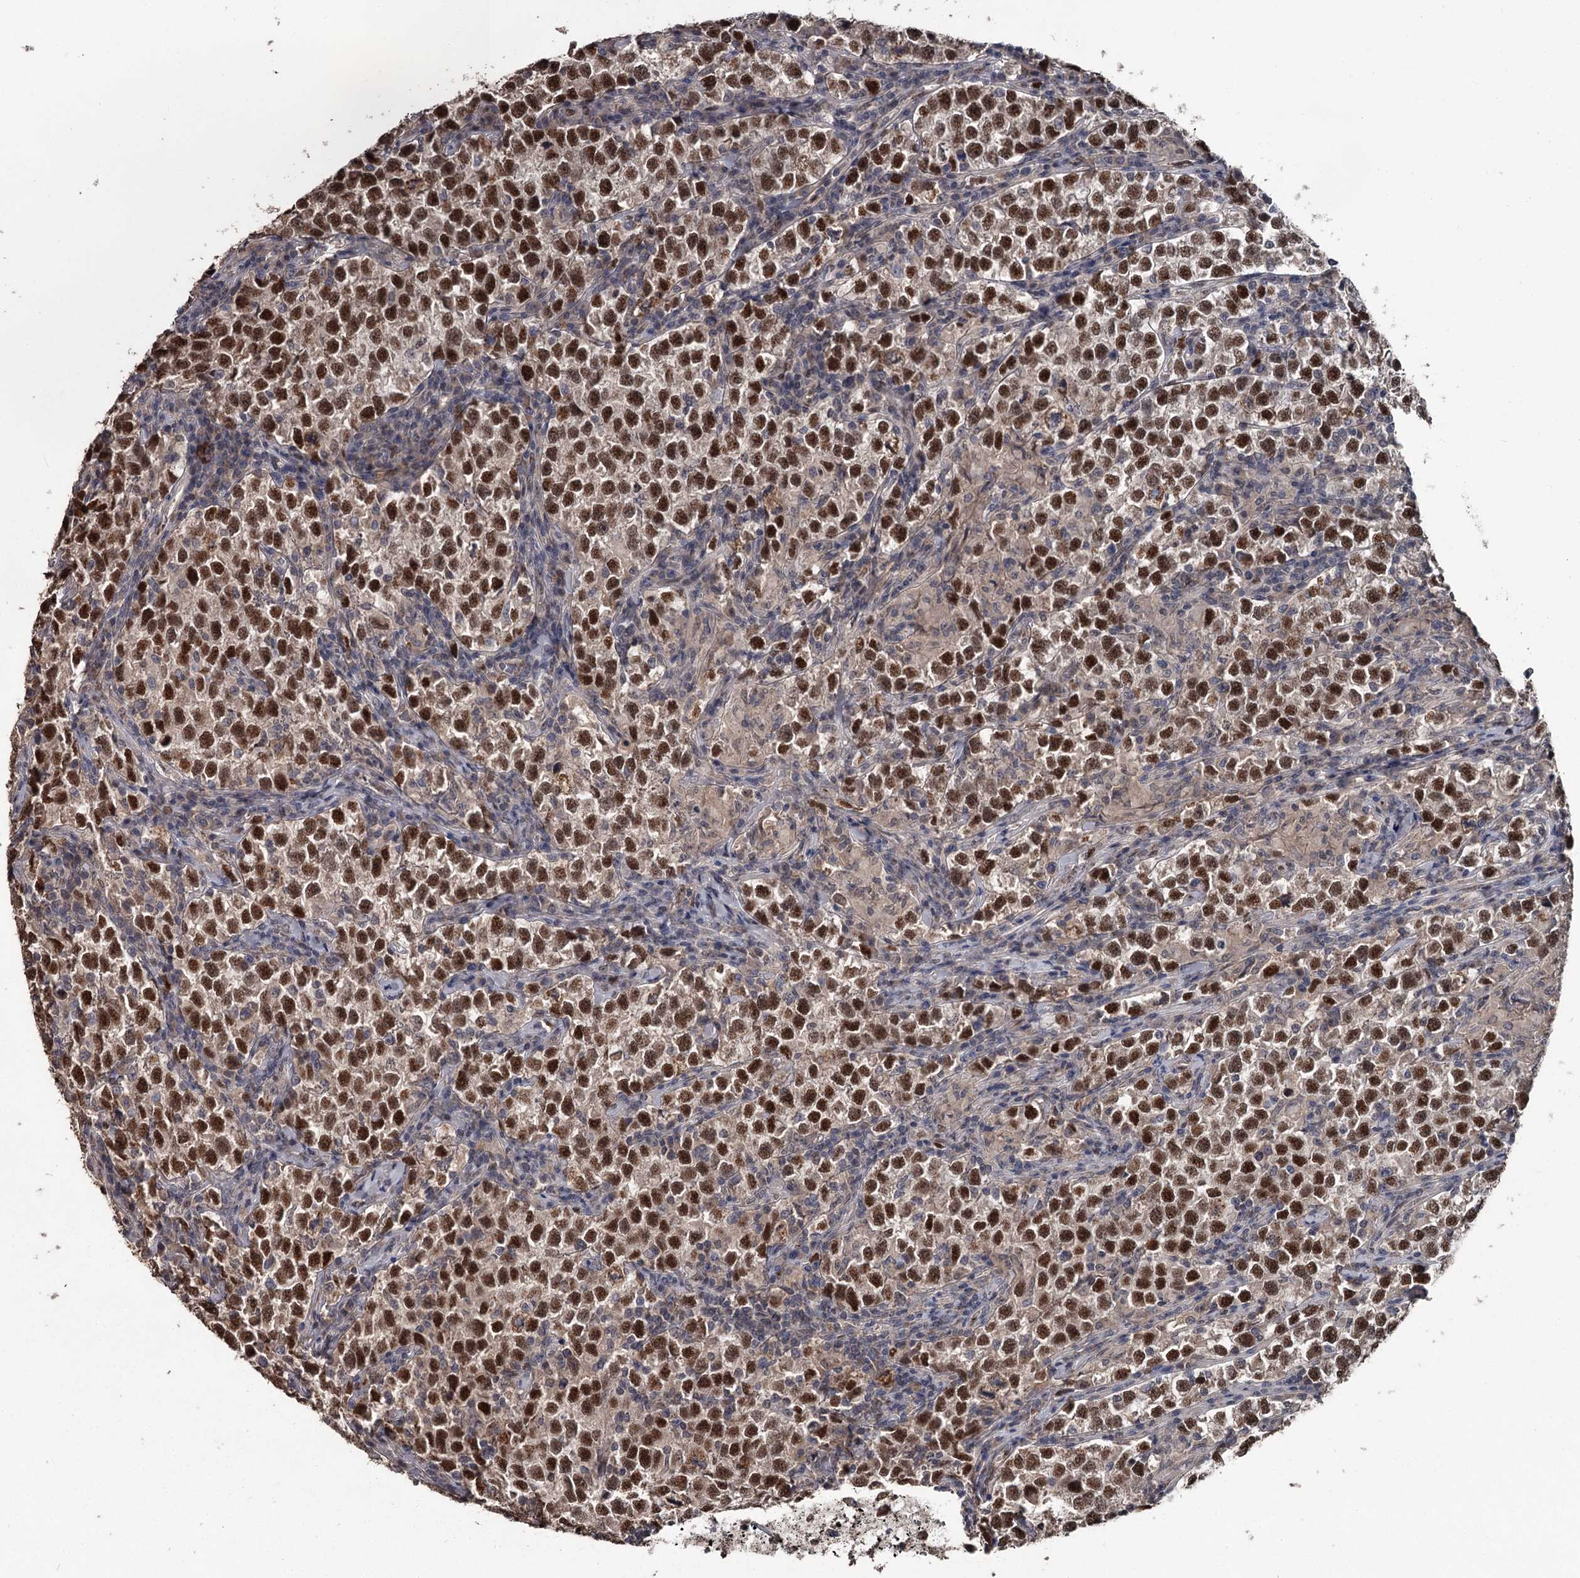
{"staining": {"intensity": "strong", "quantity": ">75%", "location": "nuclear"}, "tissue": "testis cancer", "cell_type": "Tumor cells", "image_type": "cancer", "snomed": [{"axis": "morphology", "description": "Normal tissue, NOS"}, {"axis": "morphology", "description": "Seminoma, NOS"}, {"axis": "topography", "description": "Testis"}], "caption": "Seminoma (testis) stained with a brown dye reveals strong nuclear positive expression in about >75% of tumor cells.", "gene": "PRPF40B", "patient": {"sex": "male", "age": 43}}